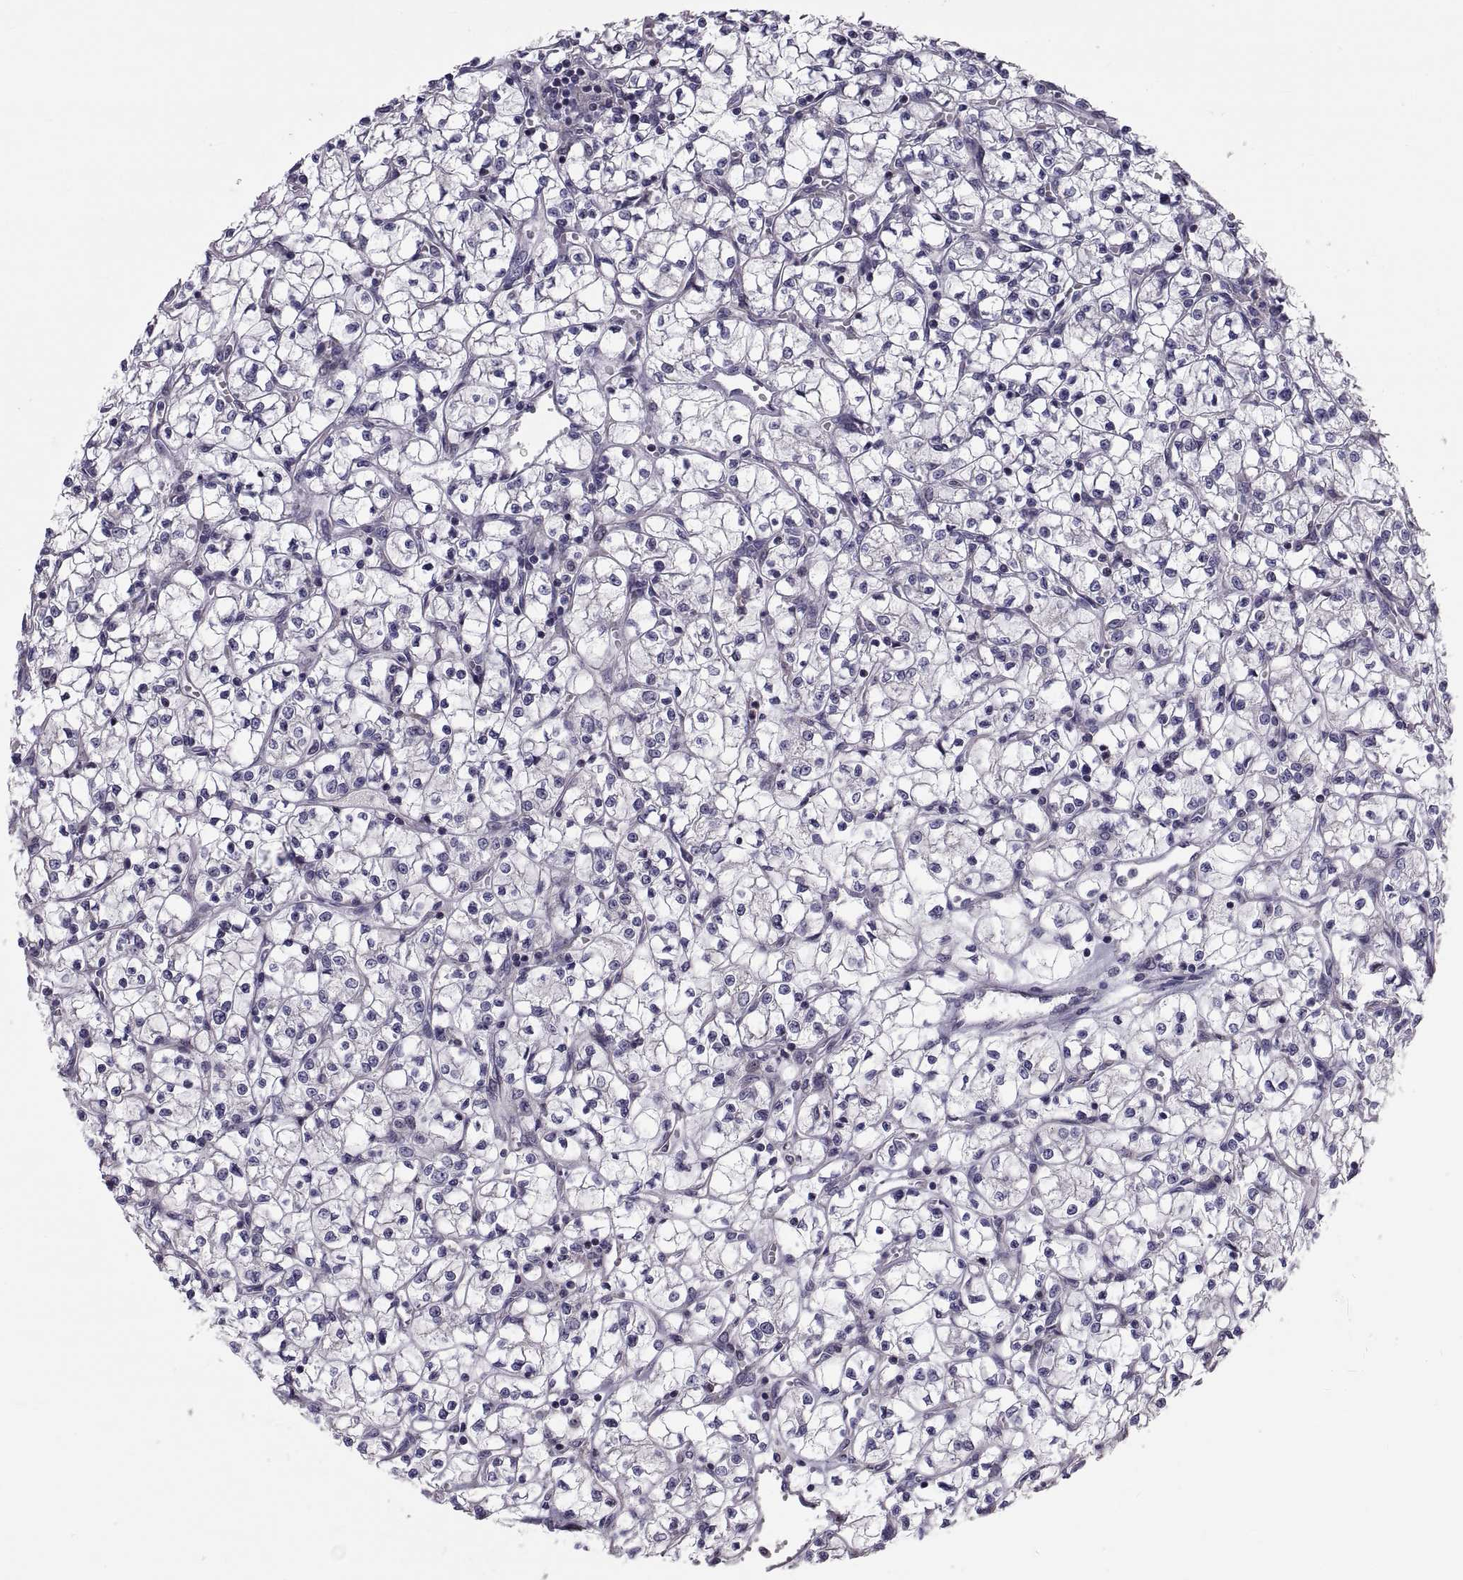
{"staining": {"intensity": "negative", "quantity": "none", "location": "none"}, "tissue": "renal cancer", "cell_type": "Tumor cells", "image_type": "cancer", "snomed": [{"axis": "morphology", "description": "Adenocarcinoma, NOS"}, {"axis": "topography", "description": "Kidney"}], "caption": "The photomicrograph exhibits no staining of tumor cells in renal adenocarcinoma.", "gene": "ANO1", "patient": {"sex": "female", "age": 64}}